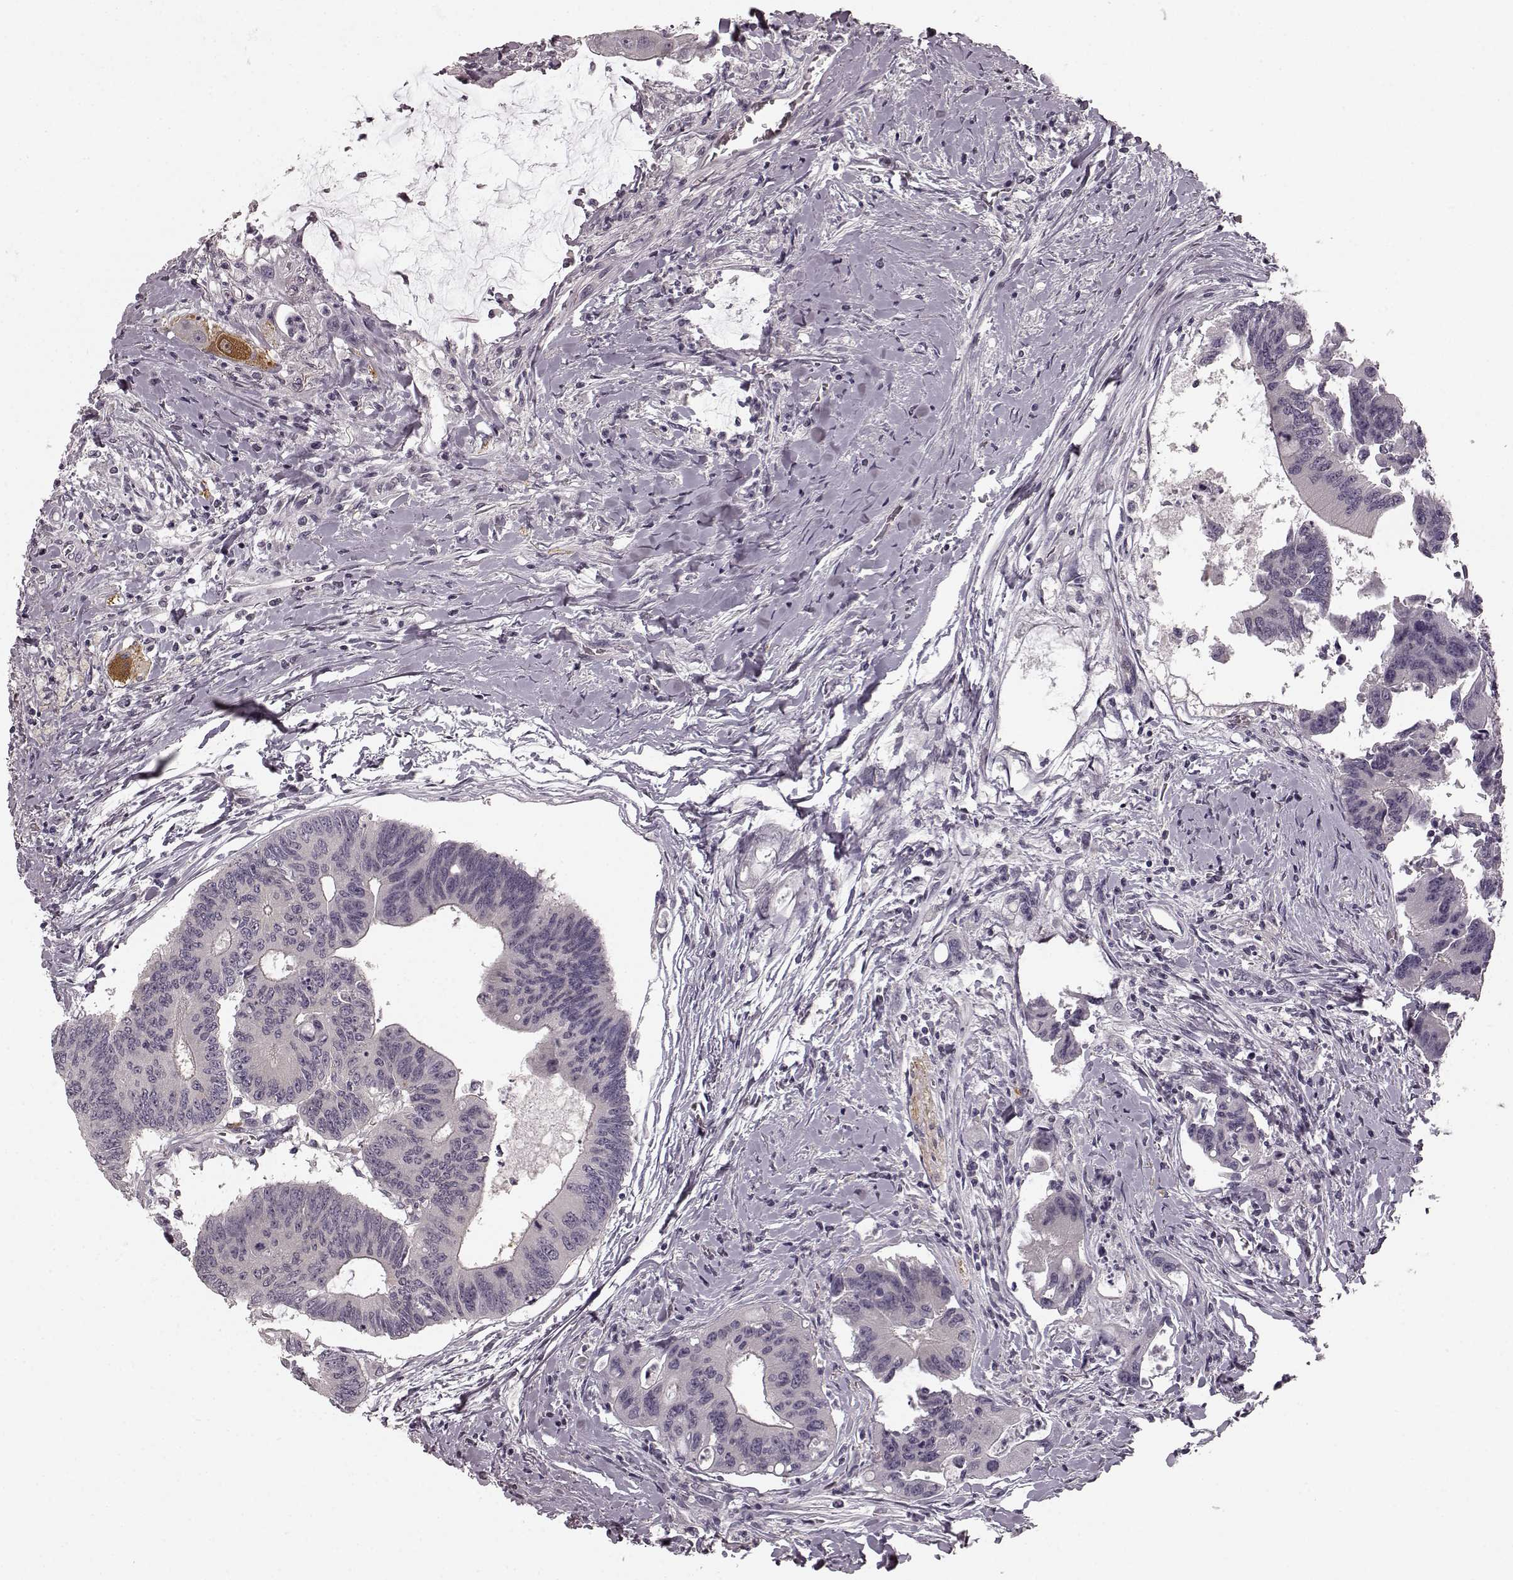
{"staining": {"intensity": "negative", "quantity": "none", "location": "none"}, "tissue": "colorectal cancer", "cell_type": "Tumor cells", "image_type": "cancer", "snomed": [{"axis": "morphology", "description": "Adenocarcinoma, NOS"}, {"axis": "topography", "description": "Rectum"}], "caption": "A high-resolution image shows IHC staining of colorectal adenocarcinoma, which exhibits no significant positivity in tumor cells.", "gene": "PRKCE", "patient": {"sex": "male", "age": 59}}